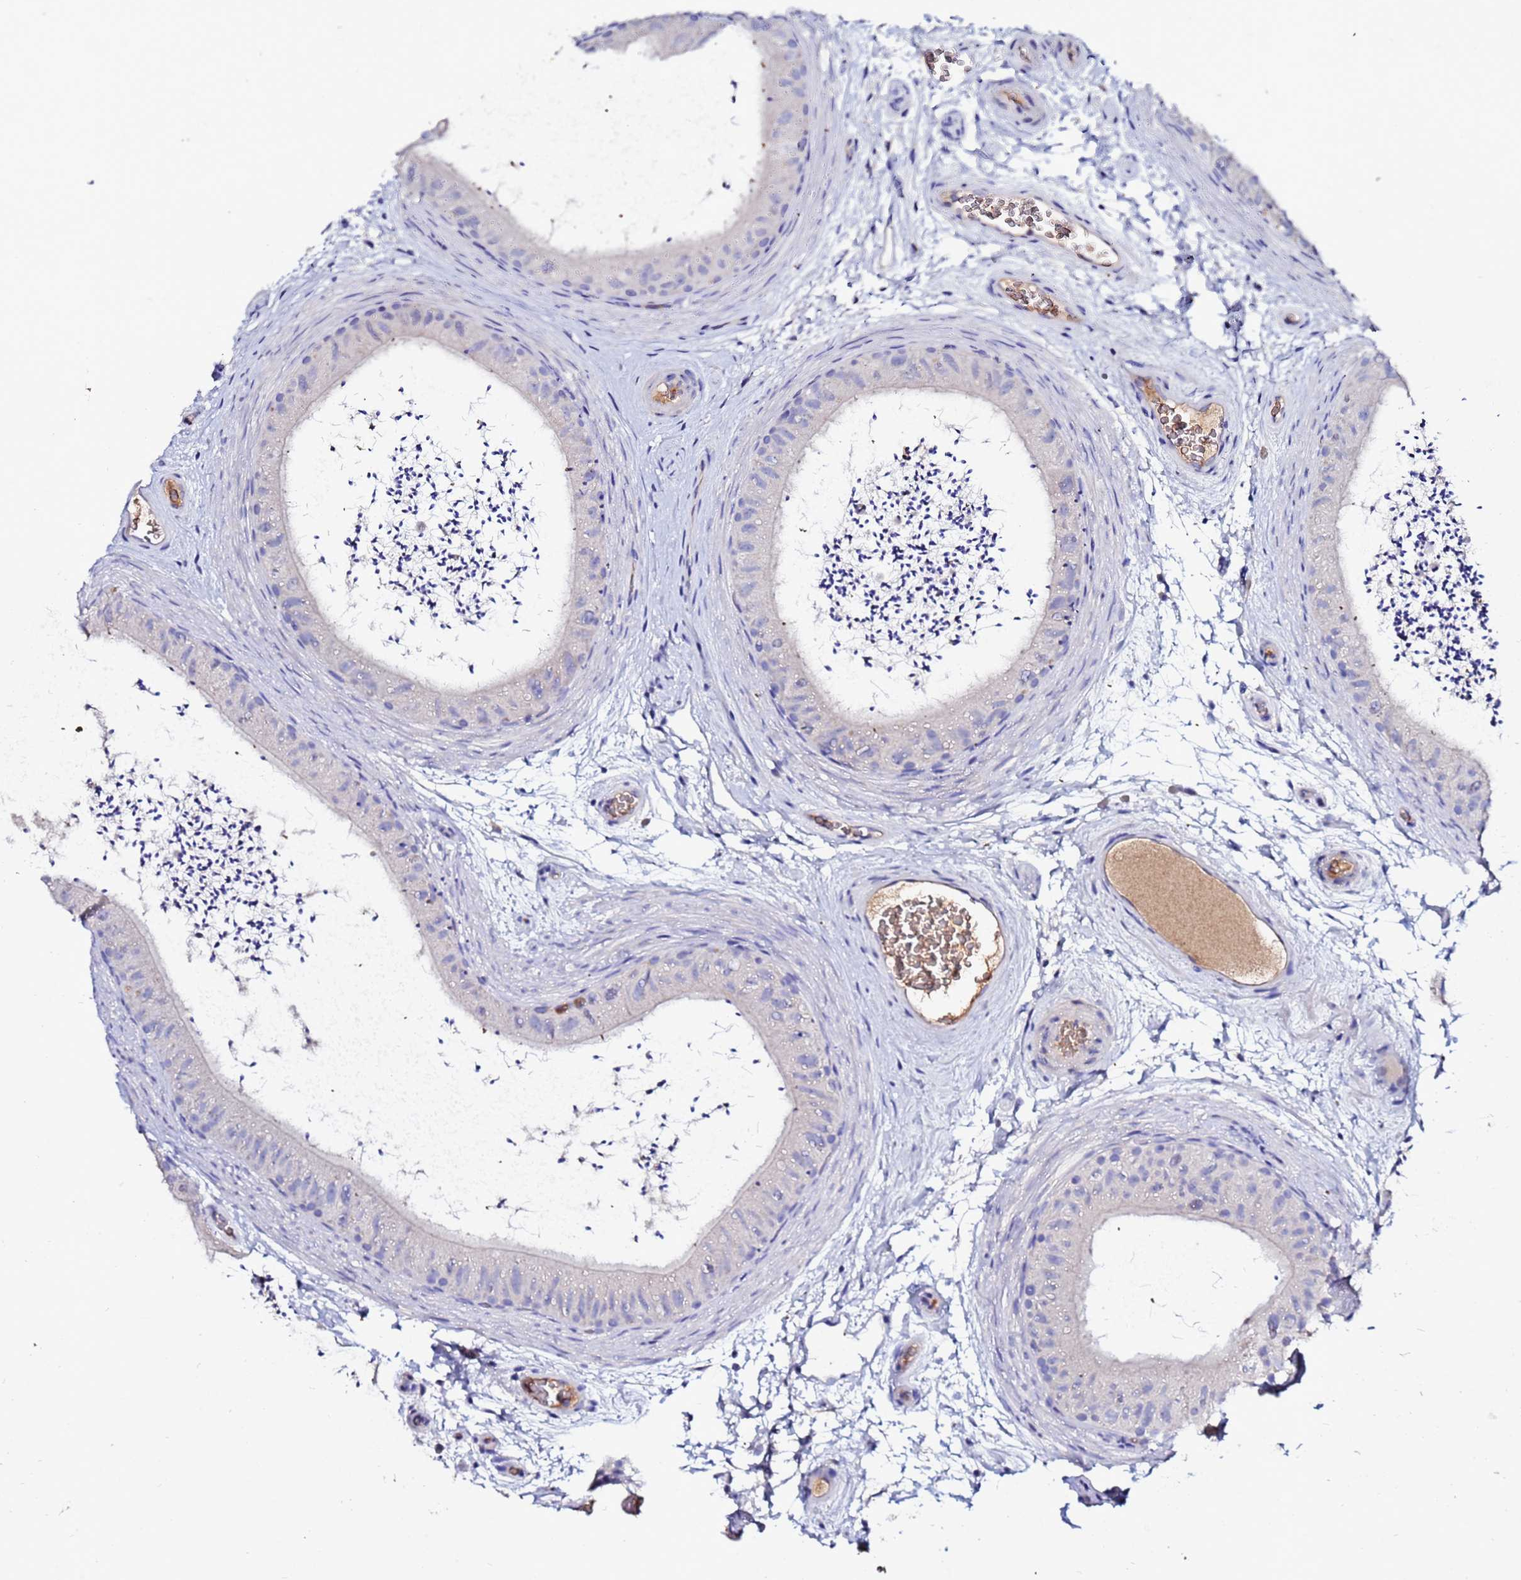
{"staining": {"intensity": "negative", "quantity": "none", "location": "none"}, "tissue": "epididymis", "cell_type": "Glandular cells", "image_type": "normal", "snomed": [{"axis": "morphology", "description": "Normal tissue, NOS"}, {"axis": "topography", "description": "Epididymis"}], "caption": "An IHC photomicrograph of benign epididymis is shown. There is no staining in glandular cells of epididymis.", "gene": "TUBAL3", "patient": {"sex": "male", "age": 50}}